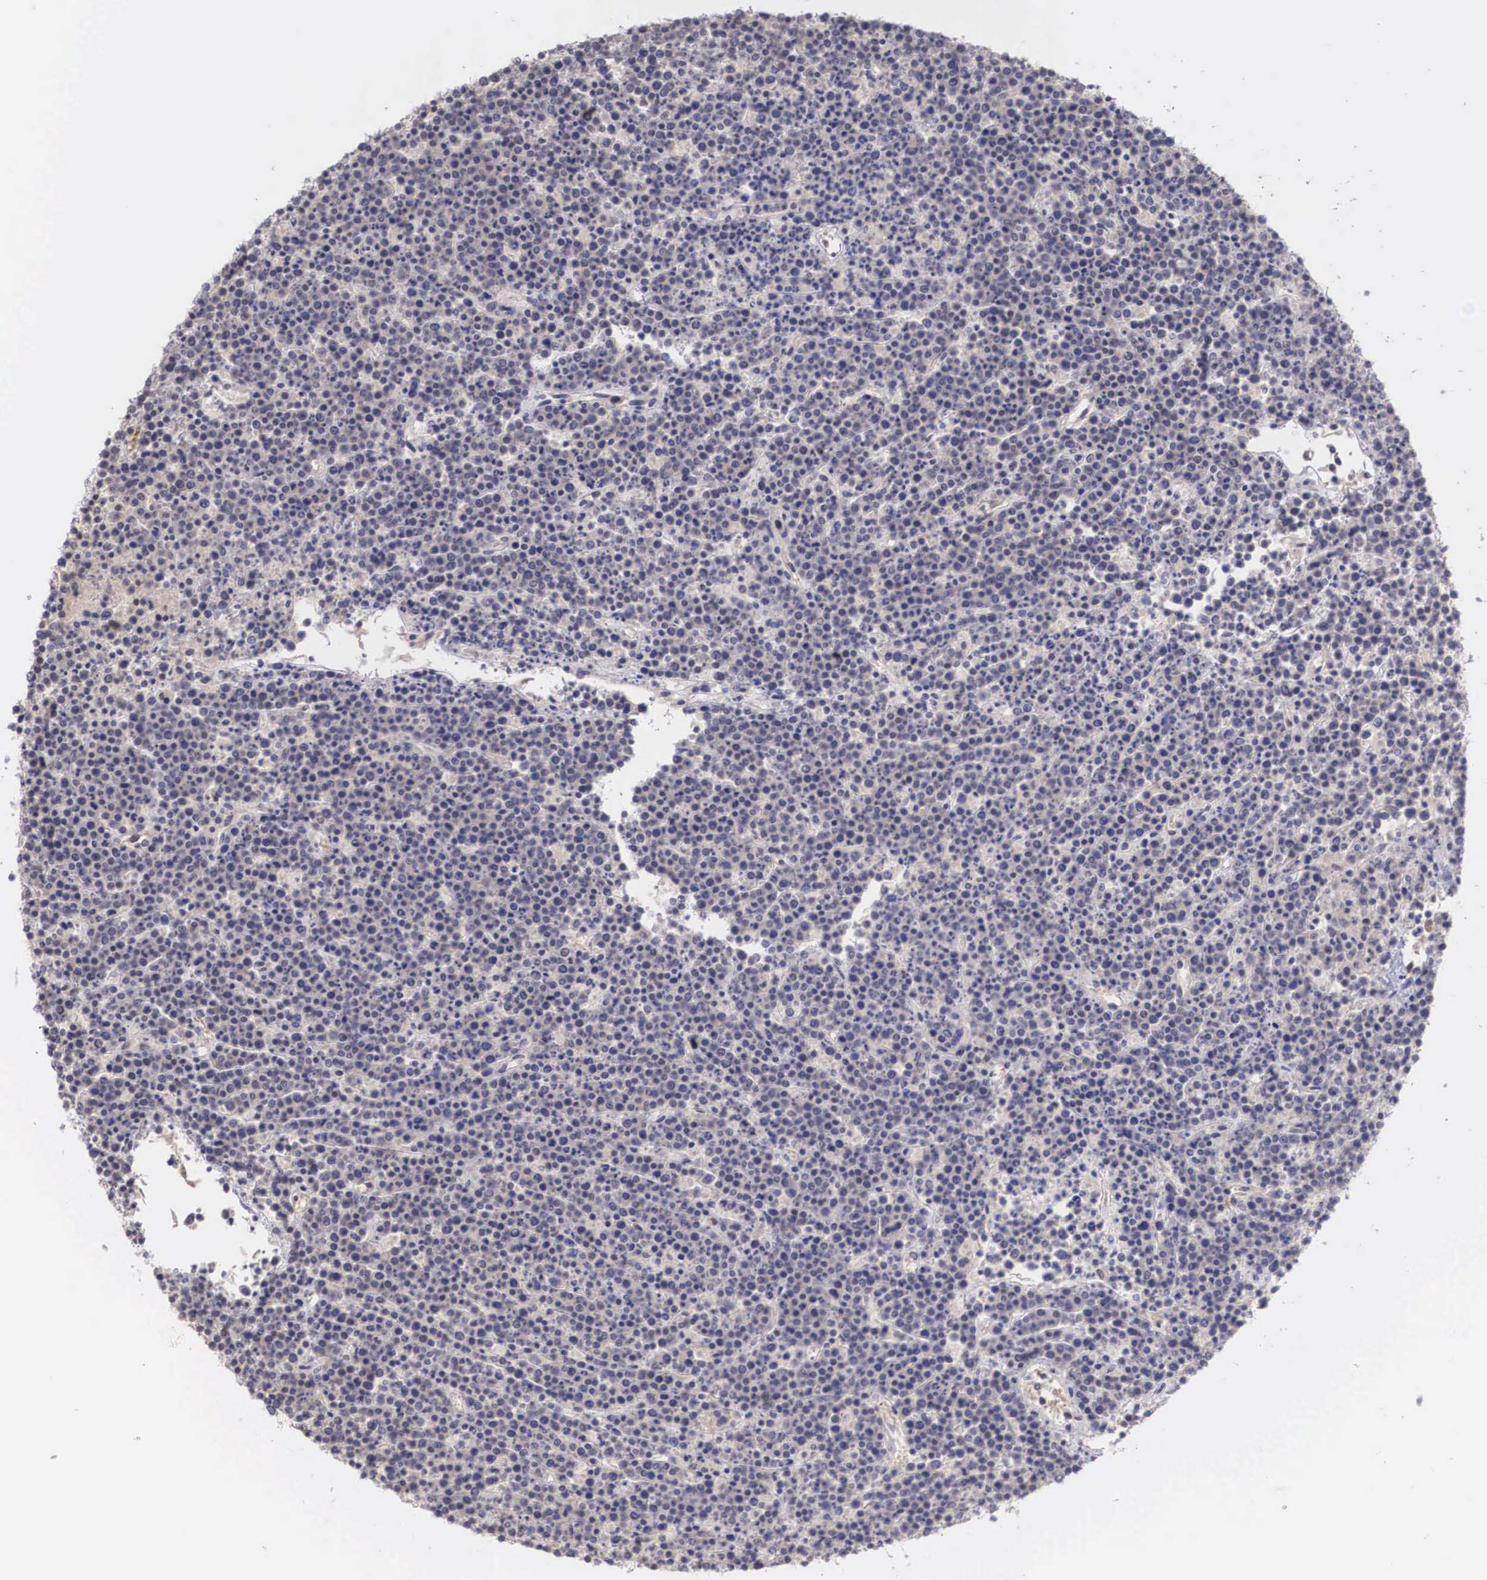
{"staining": {"intensity": "negative", "quantity": "none", "location": "none"}, "tissue": "lymphoma", "cell_type": "Tumor cells", "image_type": "cancer", "snomed": [{"axis": "morphology", "description": "Malignant lymphoma, non-Hodgkin's type, High grade"}, {"axis": "topography", "description": "Ovary"}], "caption": "Histopathology image shows no protein expression in tumor cells of malignant lymphoma, non-Hodgkin's type (high-grade) tissue. The staining was performed using DAB (3,3'-diaminobenzidine) to visualize the protein expression in brown, while the nuclei were stained in blue with hematoxylin (Magnification: 20x).", "gene": "DNAJB7", "patient": {"sex": "female", "age": 56}}